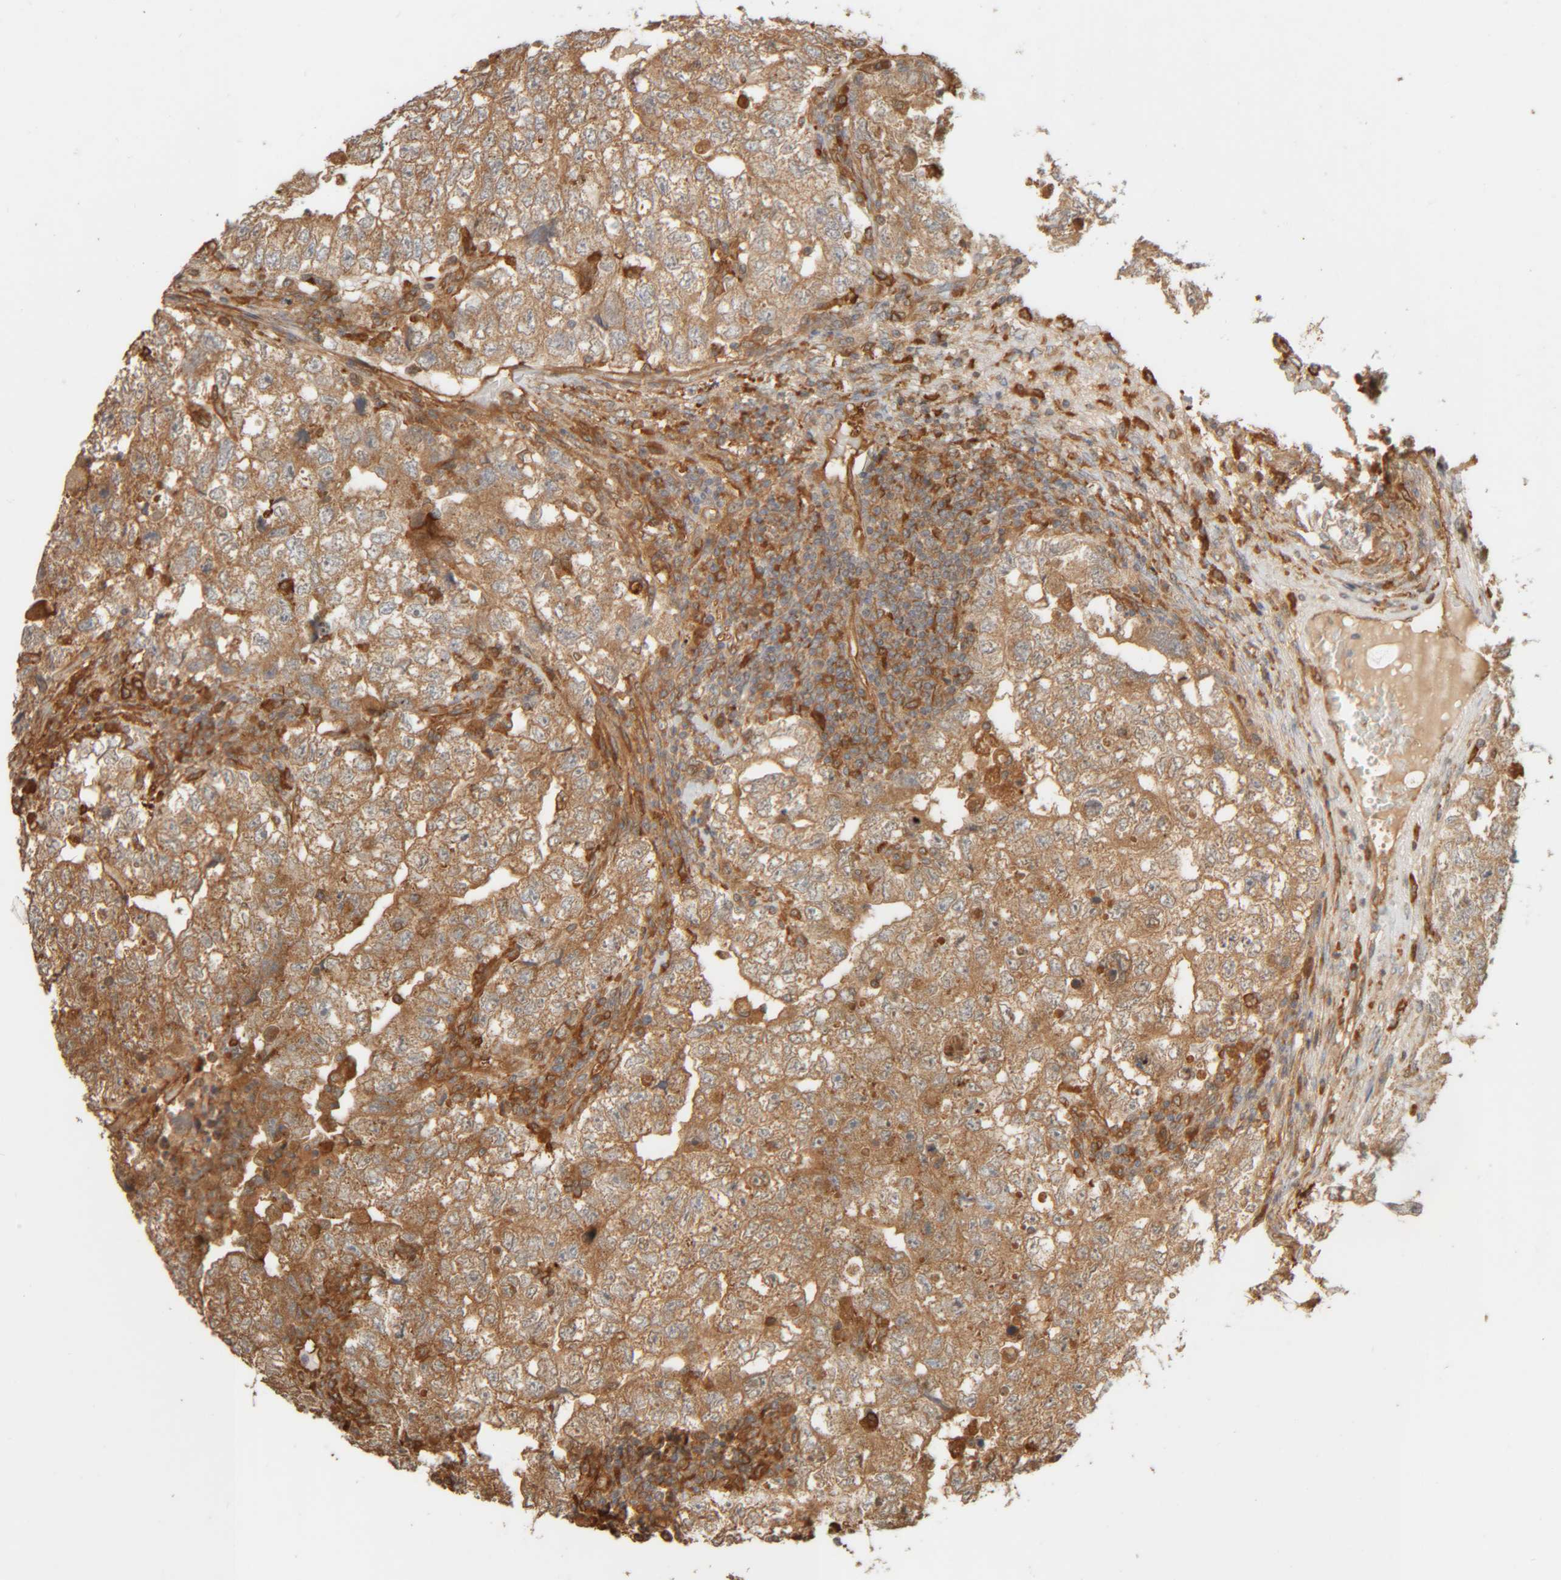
{"staining": {"intensity": "moderate", "quantity": ">75%", "location": "cytoplasmic/membranous"}, "tissue": "testis cancer", "cell_type": "Tumor cells", "image_type": "cancer", "snomed": [{"axis": "morphology", "description": "Carcinoma, Embryonal, NOS"}, {"axis": "topography", "description": "Testis"}], "caption": "The photomicrograph displays immunohistochemical staining of testis embryonal carcinoma. There is moderate cytoplasmic/membranous positivity is appreciated in approximately >75% of tumor cells.", "gene": "TMEM192", "patient": {"sex": "male", "age": 36}}